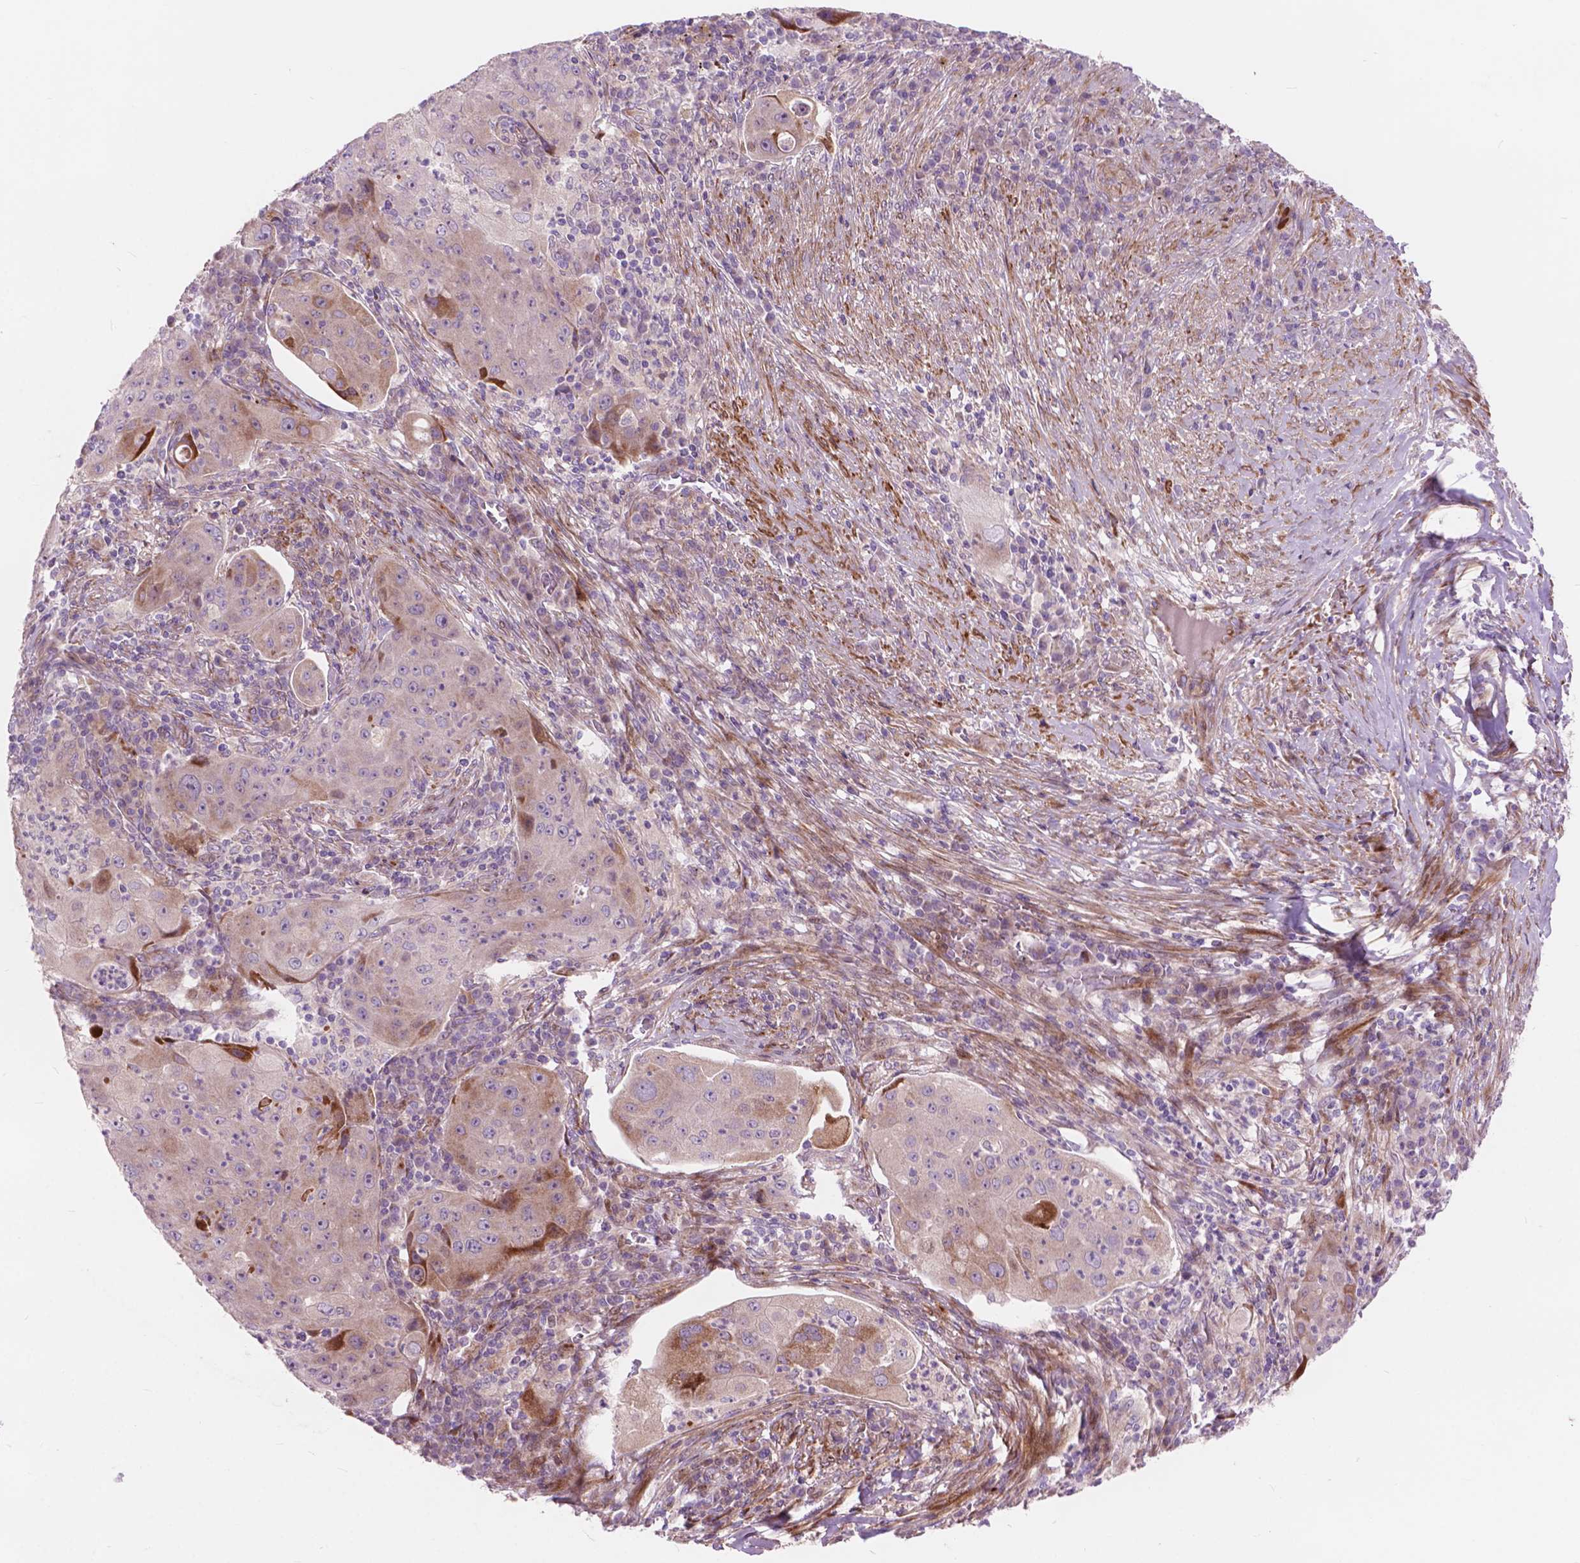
{"staining": {"intensity": "weak", "quantity": "<25%", "location": "cytoplasmic/membranous"}, "tissue": "lung cancer", "cell_type": "Tumor cells", "image_type": "cancer", "snomed": [{"axis": "morphology", "description": "Squamous cell carcinoma, NOS"}, {"axis": "topography", "description": "Lung"}], "caption": "This is an immunohistochemistry (IHC) micrograph of lung cancer (squamous cell carcinoma). There is no staining in tumor cells.", "gene": "MORN1", "patient": {"sex": "female", "age": 59}}